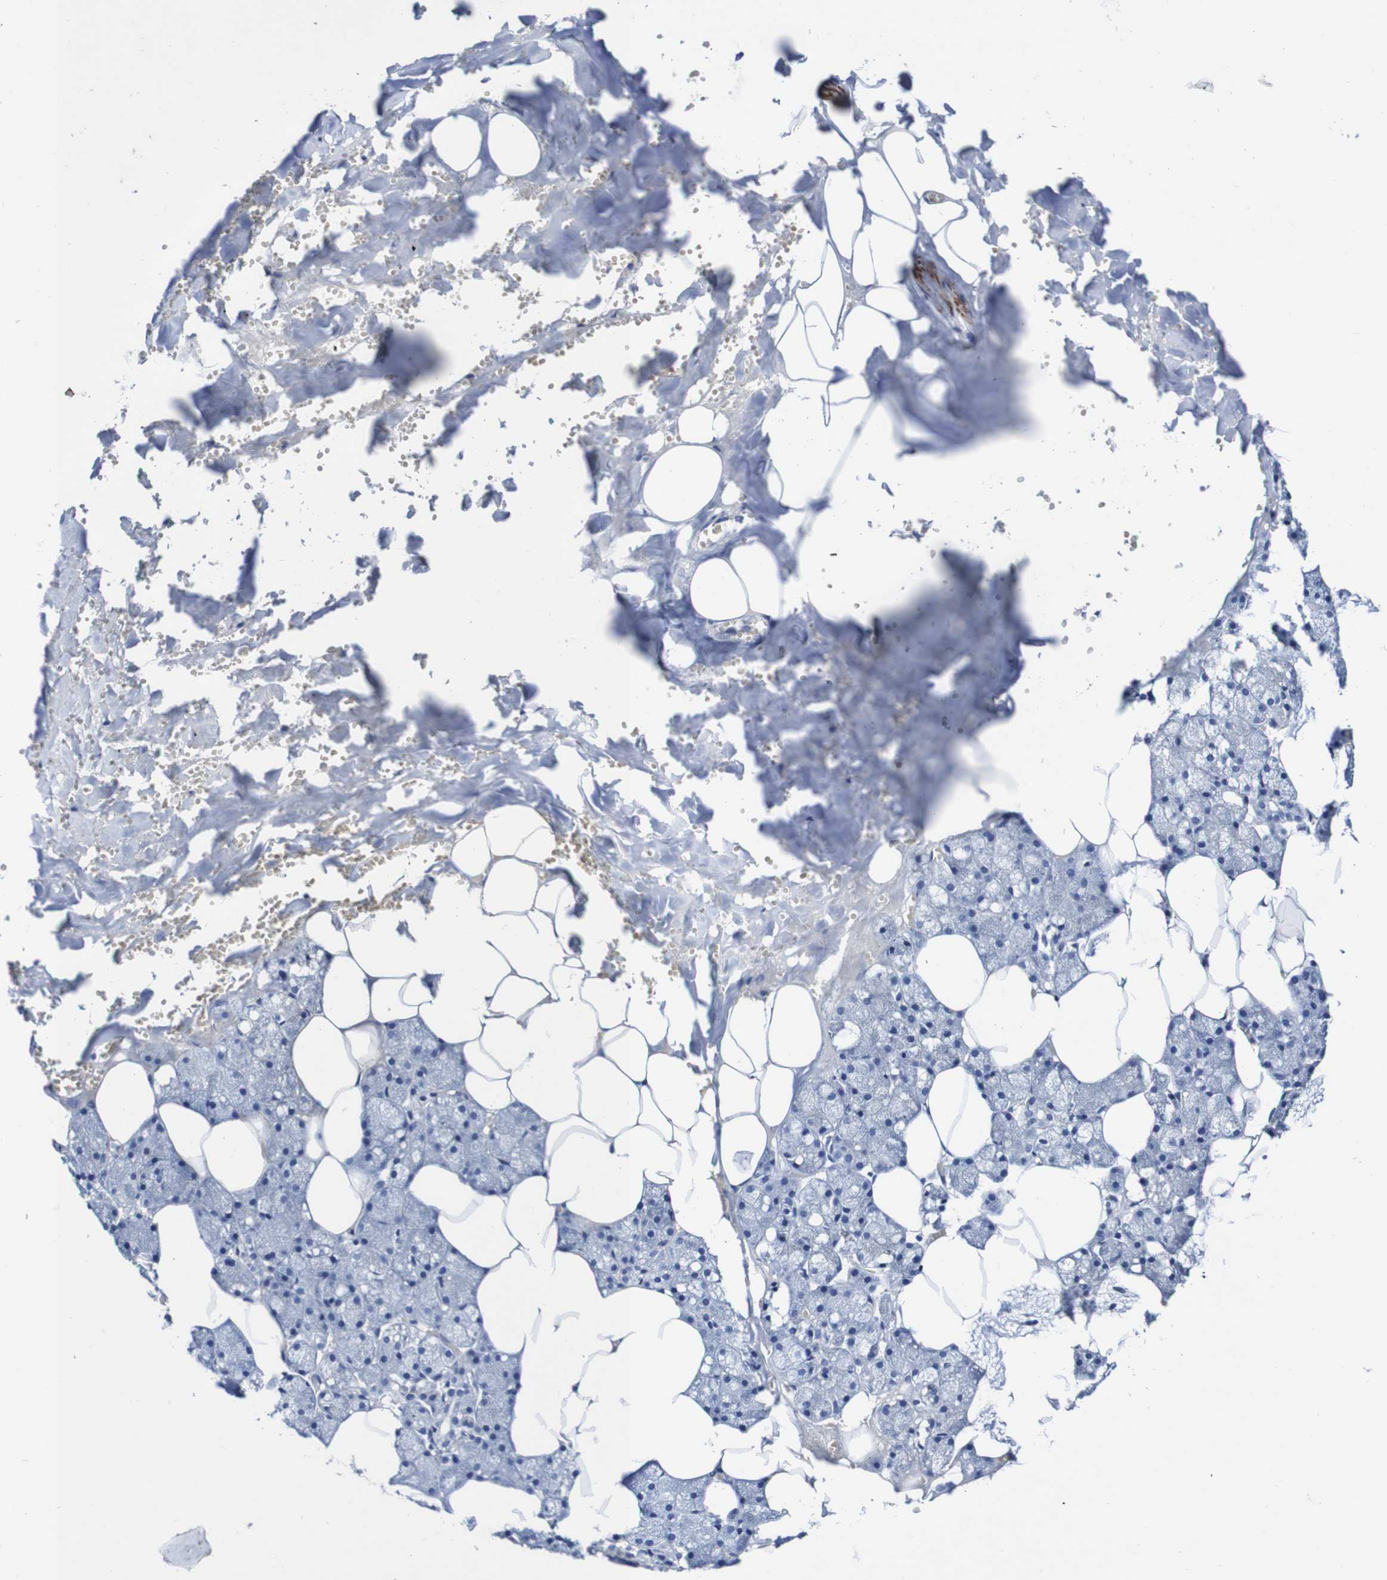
{"staining": {"intensity": "negative", "quantity": "none", "location": "none"}, "tissue": "salivary gland", "cell_type": "Glandular cells", "image_type": "normal", "snomed": [{"axis": "morphology", "description": "Normal tissue, NOS"}, {"axis": "topography", "description": "Salivary gland"}], "caption": "DAB immunohistochemical staining of normal salivary gland reveals no significant staining in glandular cells. The staining is performed using DAB brown chromogen with nuclei counter-stained in using hematoxylin.", "gene": "SEZ6", "patient": {"sex": "male", "age": 62}}